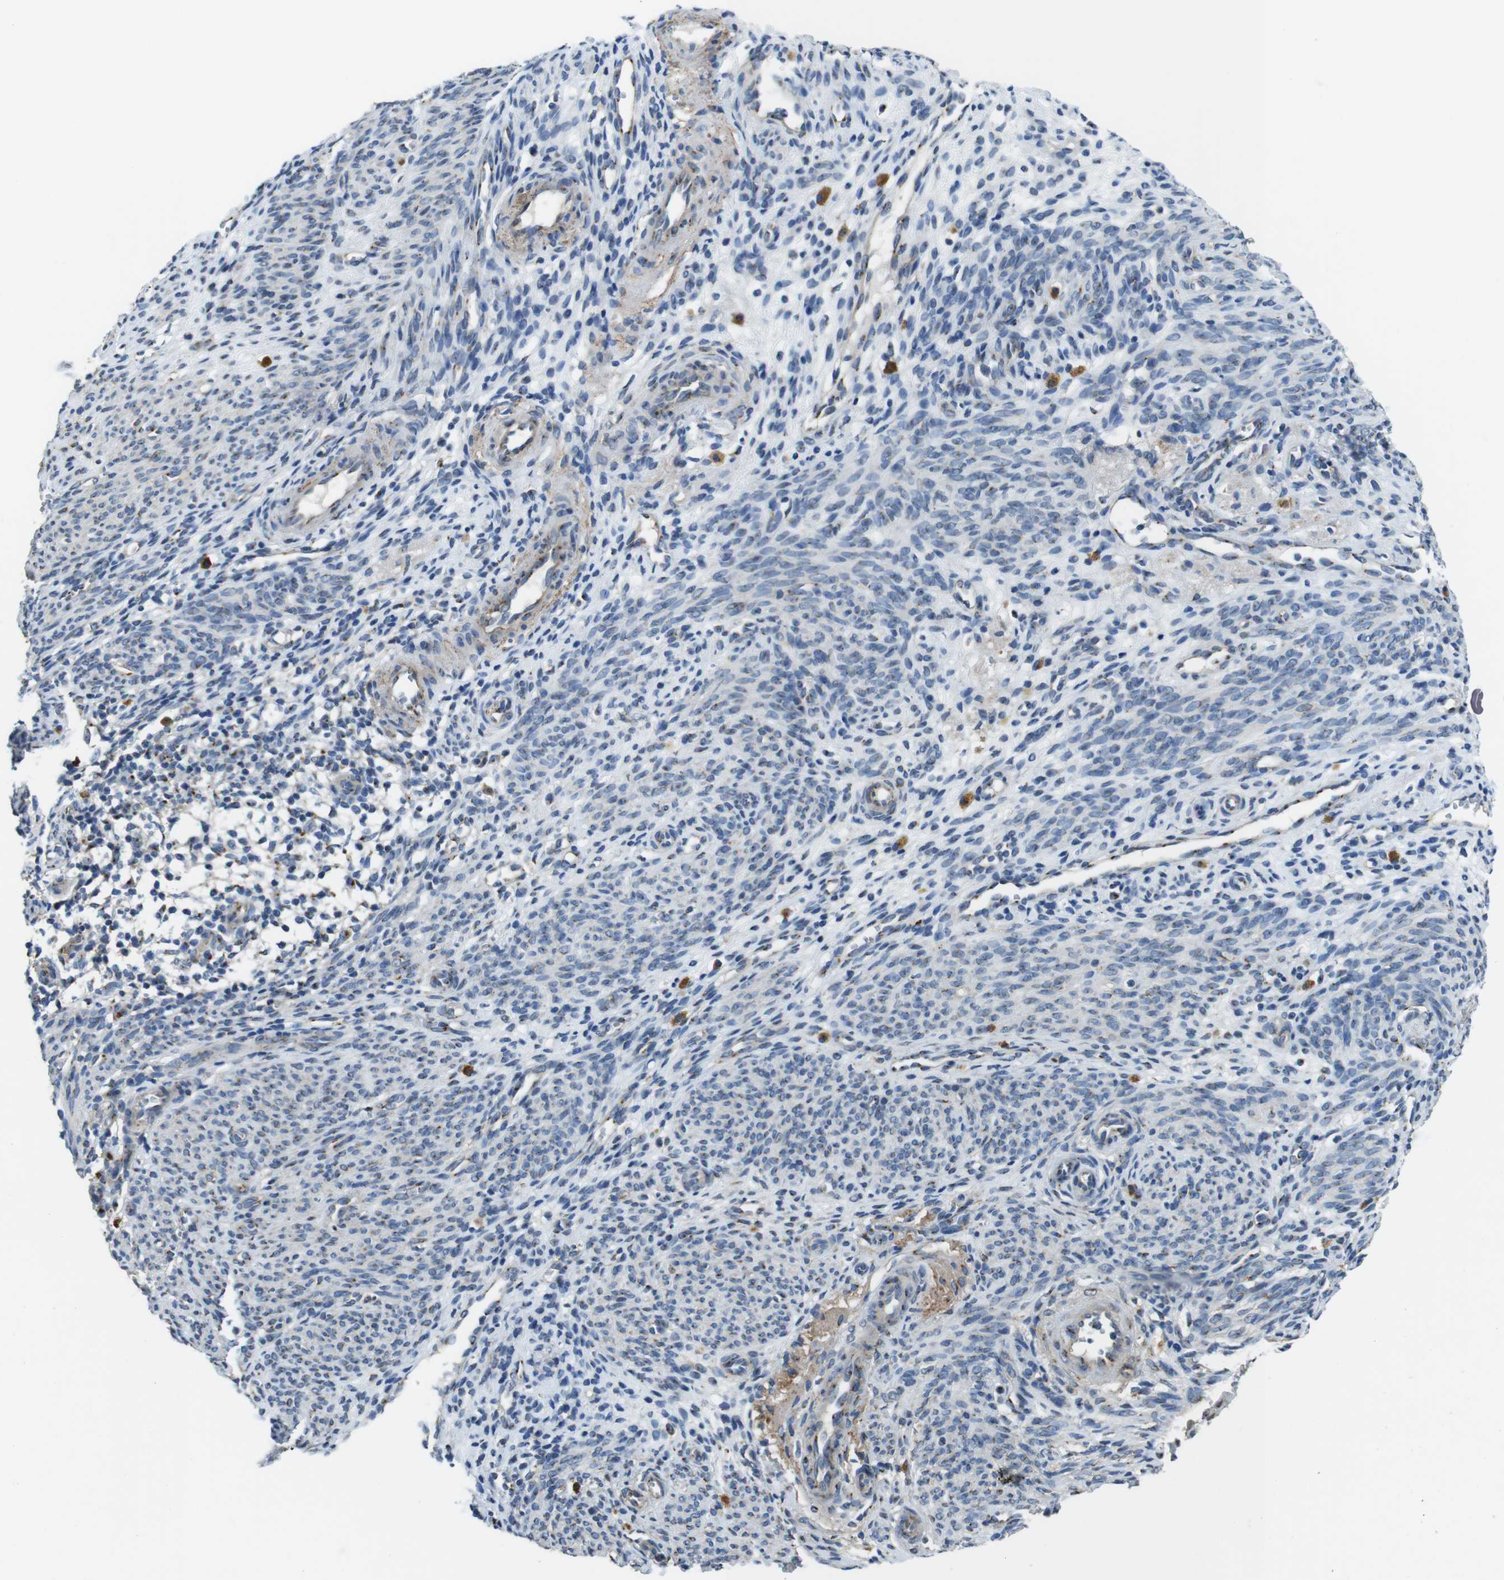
{"staining": {"intensity": "negative", "quantity": "none", "location": "none"}, "tissue": "endometrium", "cell_type": "Cells in endometrial stroma", "image_type": "normal", "snomed": [{"axis": "morphology", "description": "Normal tissue, NOS"}, {"axis": "morphology", "description": "Adenocarcinoma, NOS"}, {"axis": "topography", "description": "Endometrium"}, {"axis": "topography", "description": "Ovary"}], "caption": "Benign endometrium was stained to show a protein in brown. There is no significant expression in cells in endometrial stroma. (Immunohistochemistry, brightfield microscopy, high magnification).", "gene": "RAB6A", "patient": {"sex": "female", "age": 68}}